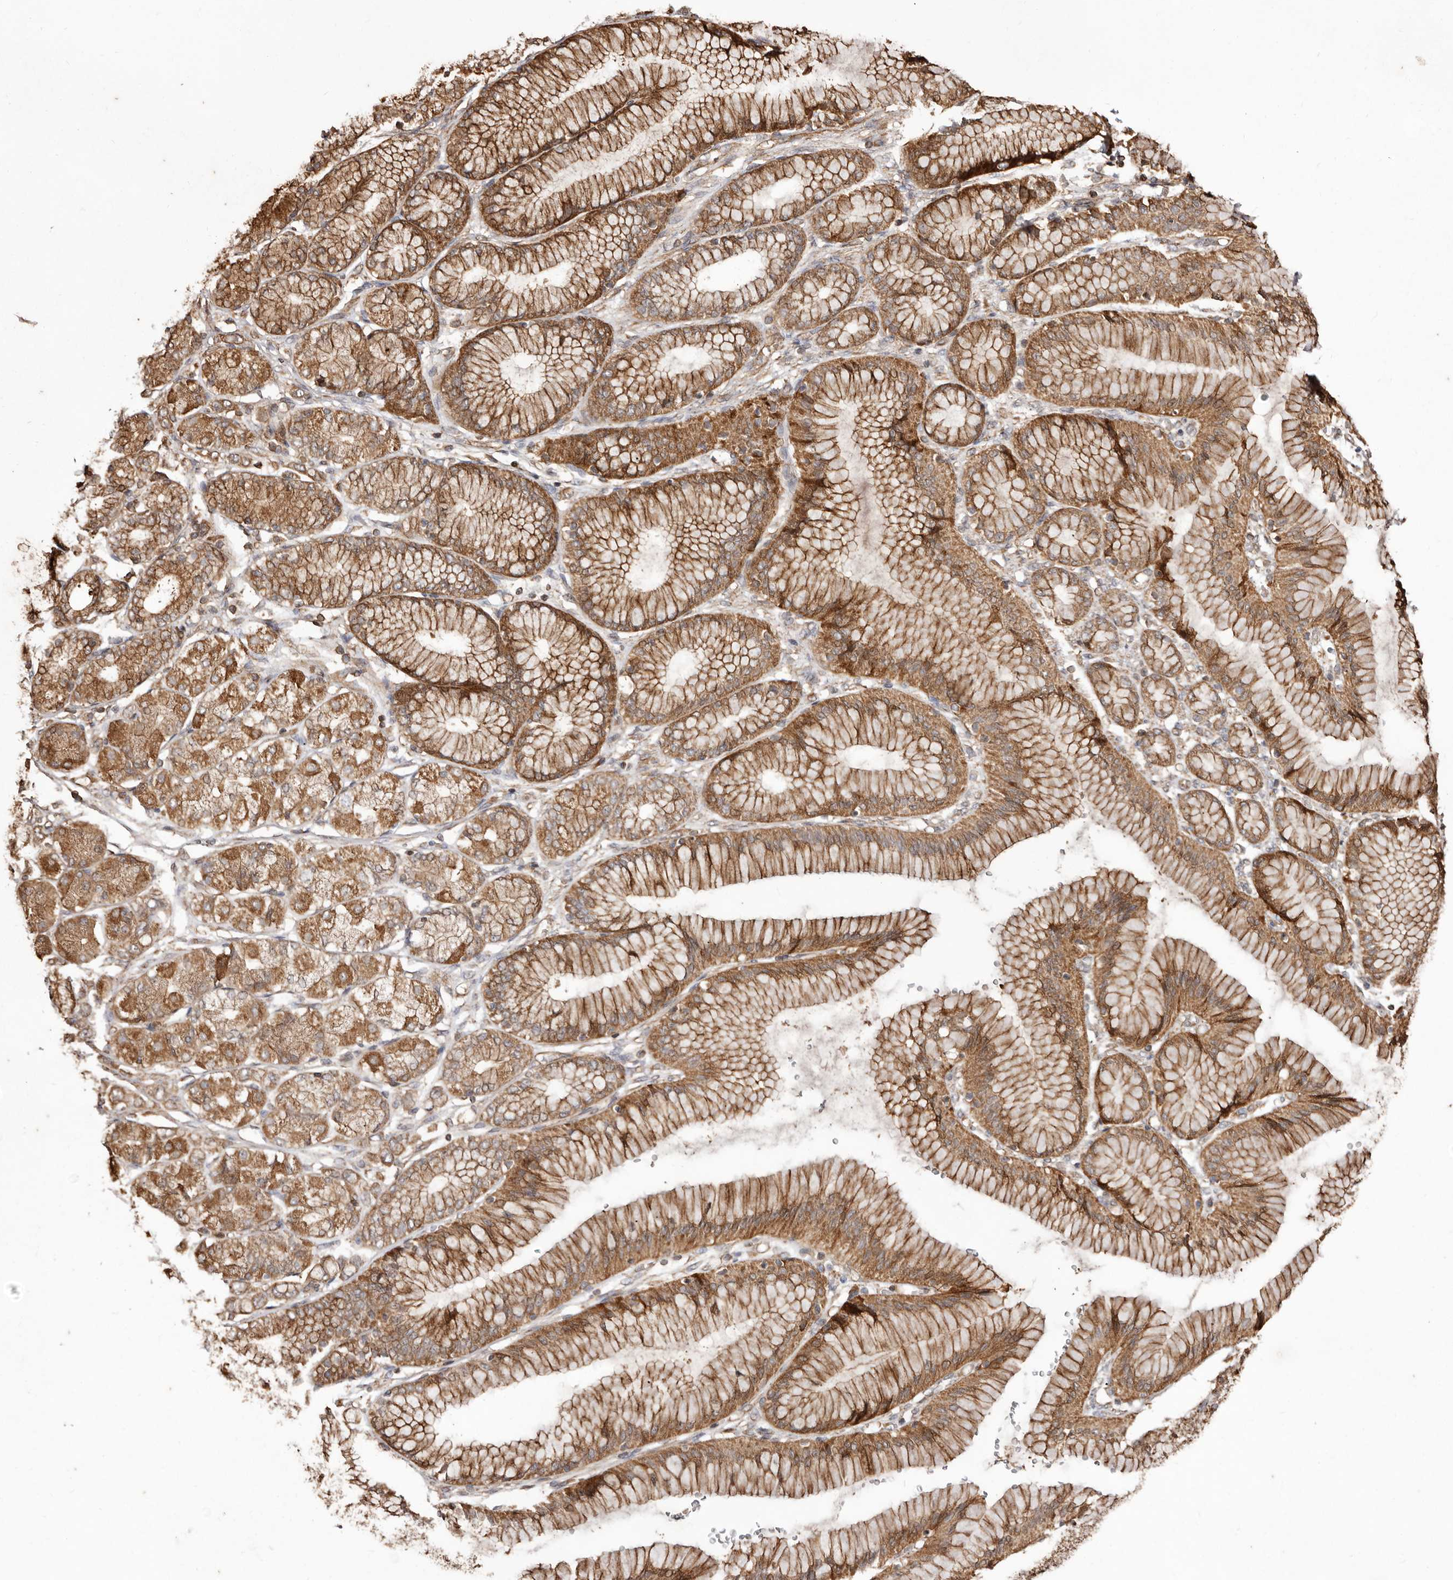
{"staining": {"intensity": "moderate", "quantity": ">75%", "location": "cytoplasmic/membranous"}, "tissue": "stomach cancer", "cell_type": "Tumor cells", "image_type": "cancer", "snomed": [{"axis": "morphology", "description": "Adenocarcinoma, NOS"}, {"axis": "topography", "description": "Stomach"}], "caption": "Human stomach cancer (adenocarcinoma) stained with a protein marker exhibits moderate staining in tumor cells.", "gene": "MACC1", "patient": {"sex": "female", "age": 65}}